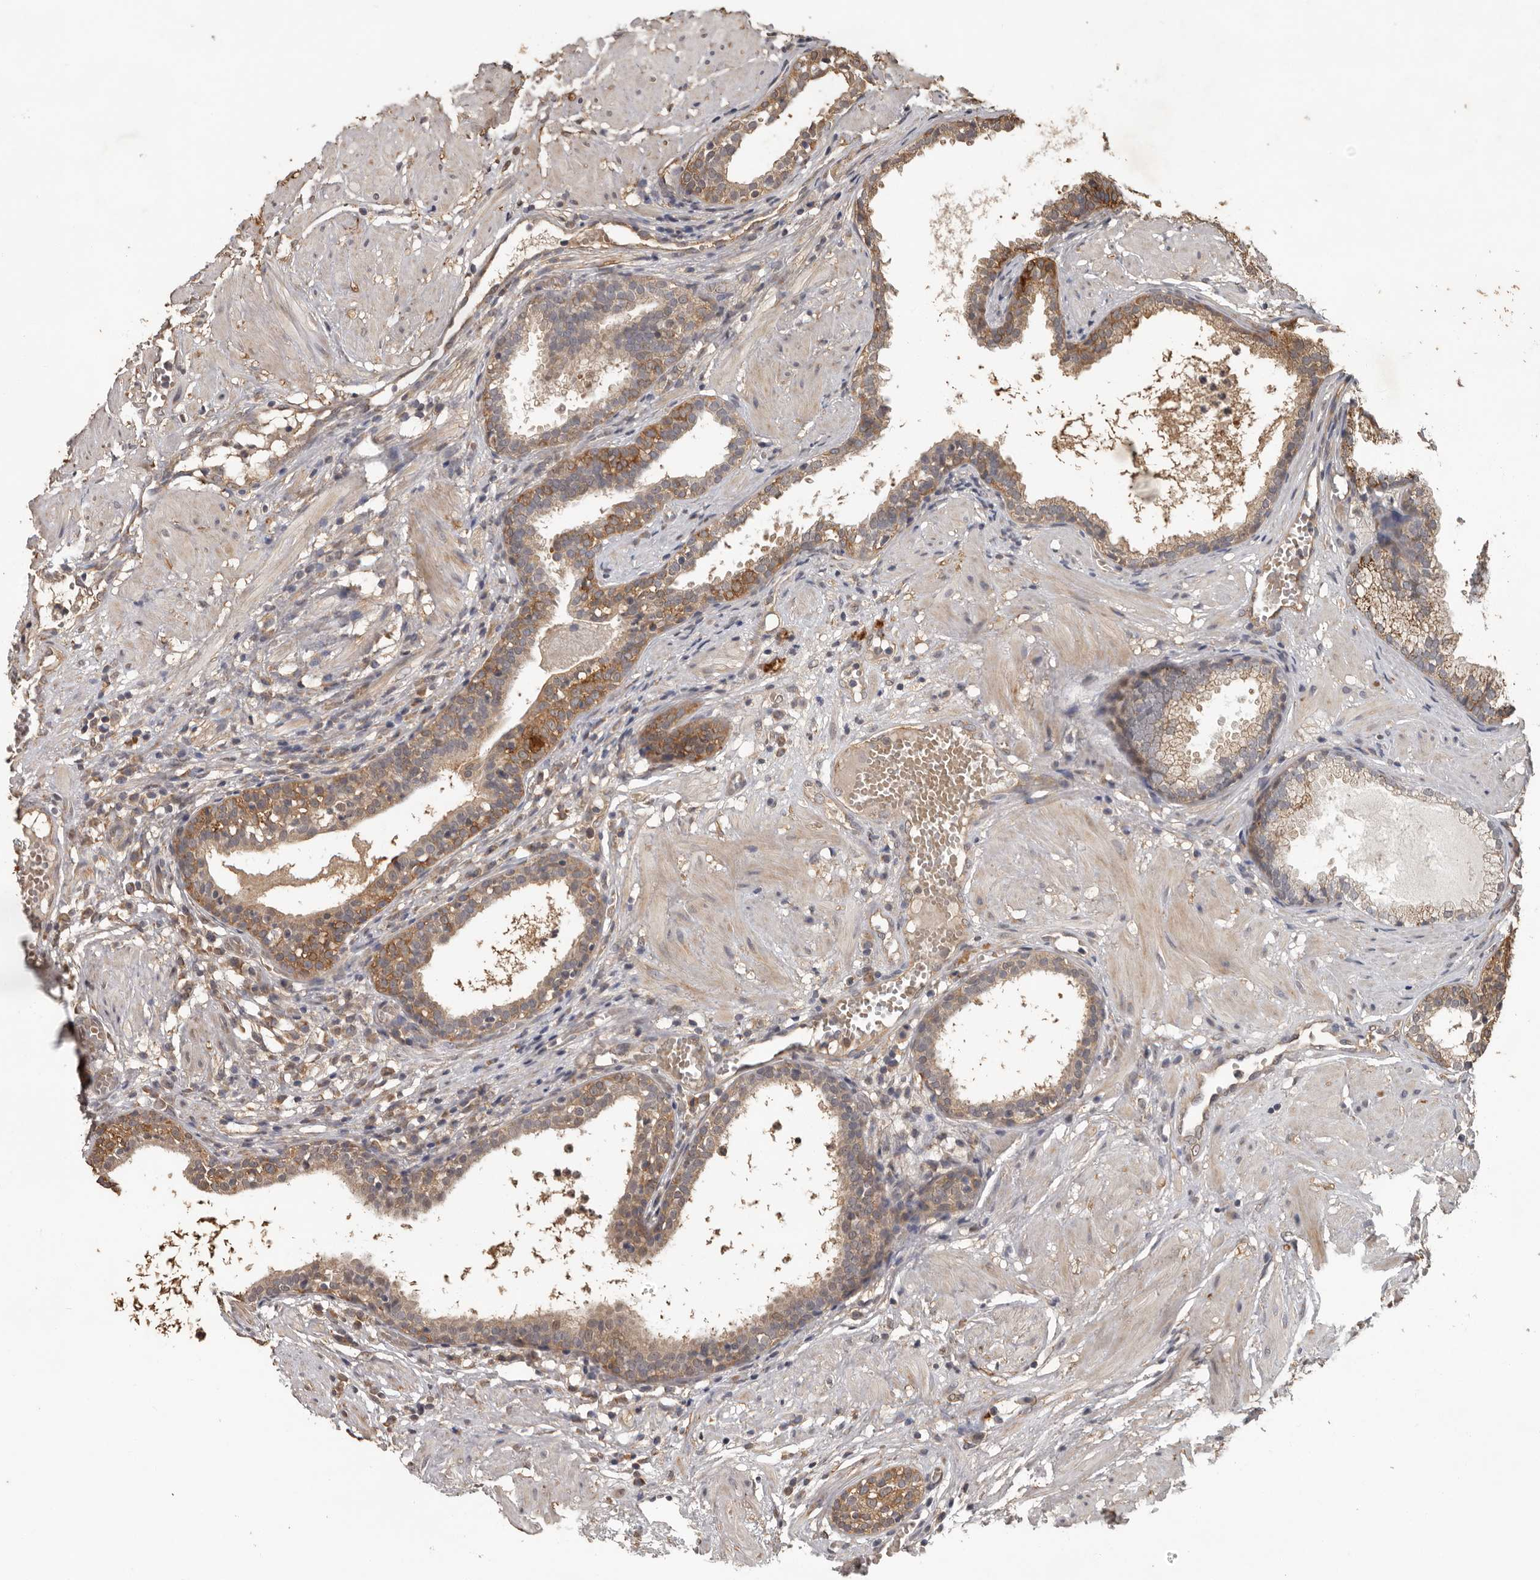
{"staining": {"intensity": "moderate", "quantity": ">75%", "location": "cytoplasmic/membranous"}, "tissue": "prostate cancer", "cell_type": "Tumor cells", "image_type": "cancer", "snomed": [{"axis": "morphology", "description": "Adenocarcinoma, Low grade"}, {"axis": "topography", "description": "Prostate"}], "caption": "Approximately >75% of tumor cells in human prostate cancer display moderate cytoplasmic/membranous protein expression as visualized by brown immunohistochemical staining.", "gene": "MTF1", "patient": {"sex": "male", "age": 88}}